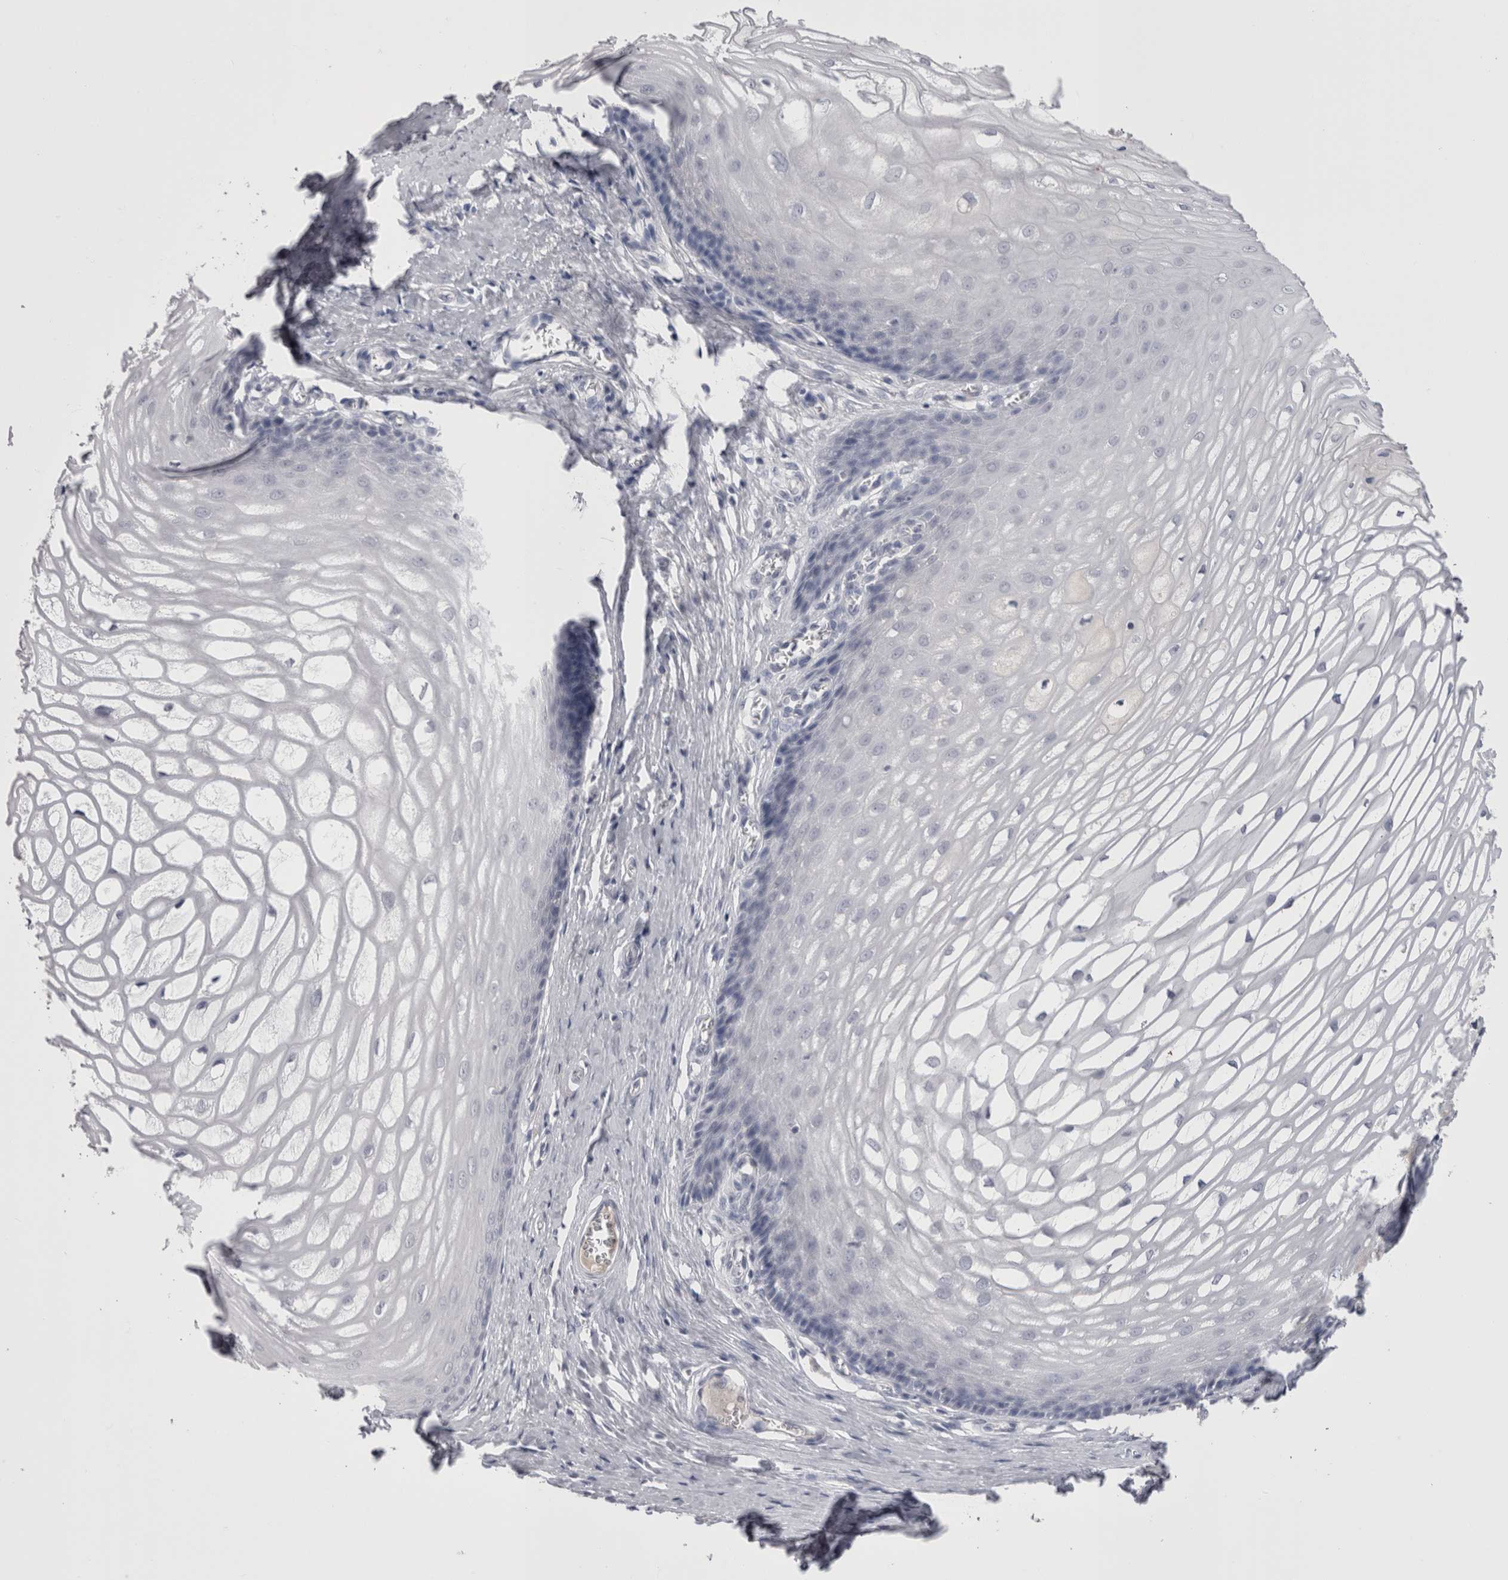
{"staining": {"intensity": "negative", "quantity": "none", "location": "none"}, "tissue": "cervix", "cell_type": "Glandular cells", "image_type": "normal", "snomed": [{"axis": "morphology", "description": "Normal tissue, NOS"}, {"axis": "topography", "description": "Cervix"}], "caption": "The photomicrograph displays no staining of glandular cells in normal cervix. Brightfield microscopy of IHC stained with DAB (3,3'-diaminobenzidine) (brown) and hematoxylin (blue), captured at high magnification.", "gene": "CDHR5", "patient": {"sex": "female", "age": 55}}